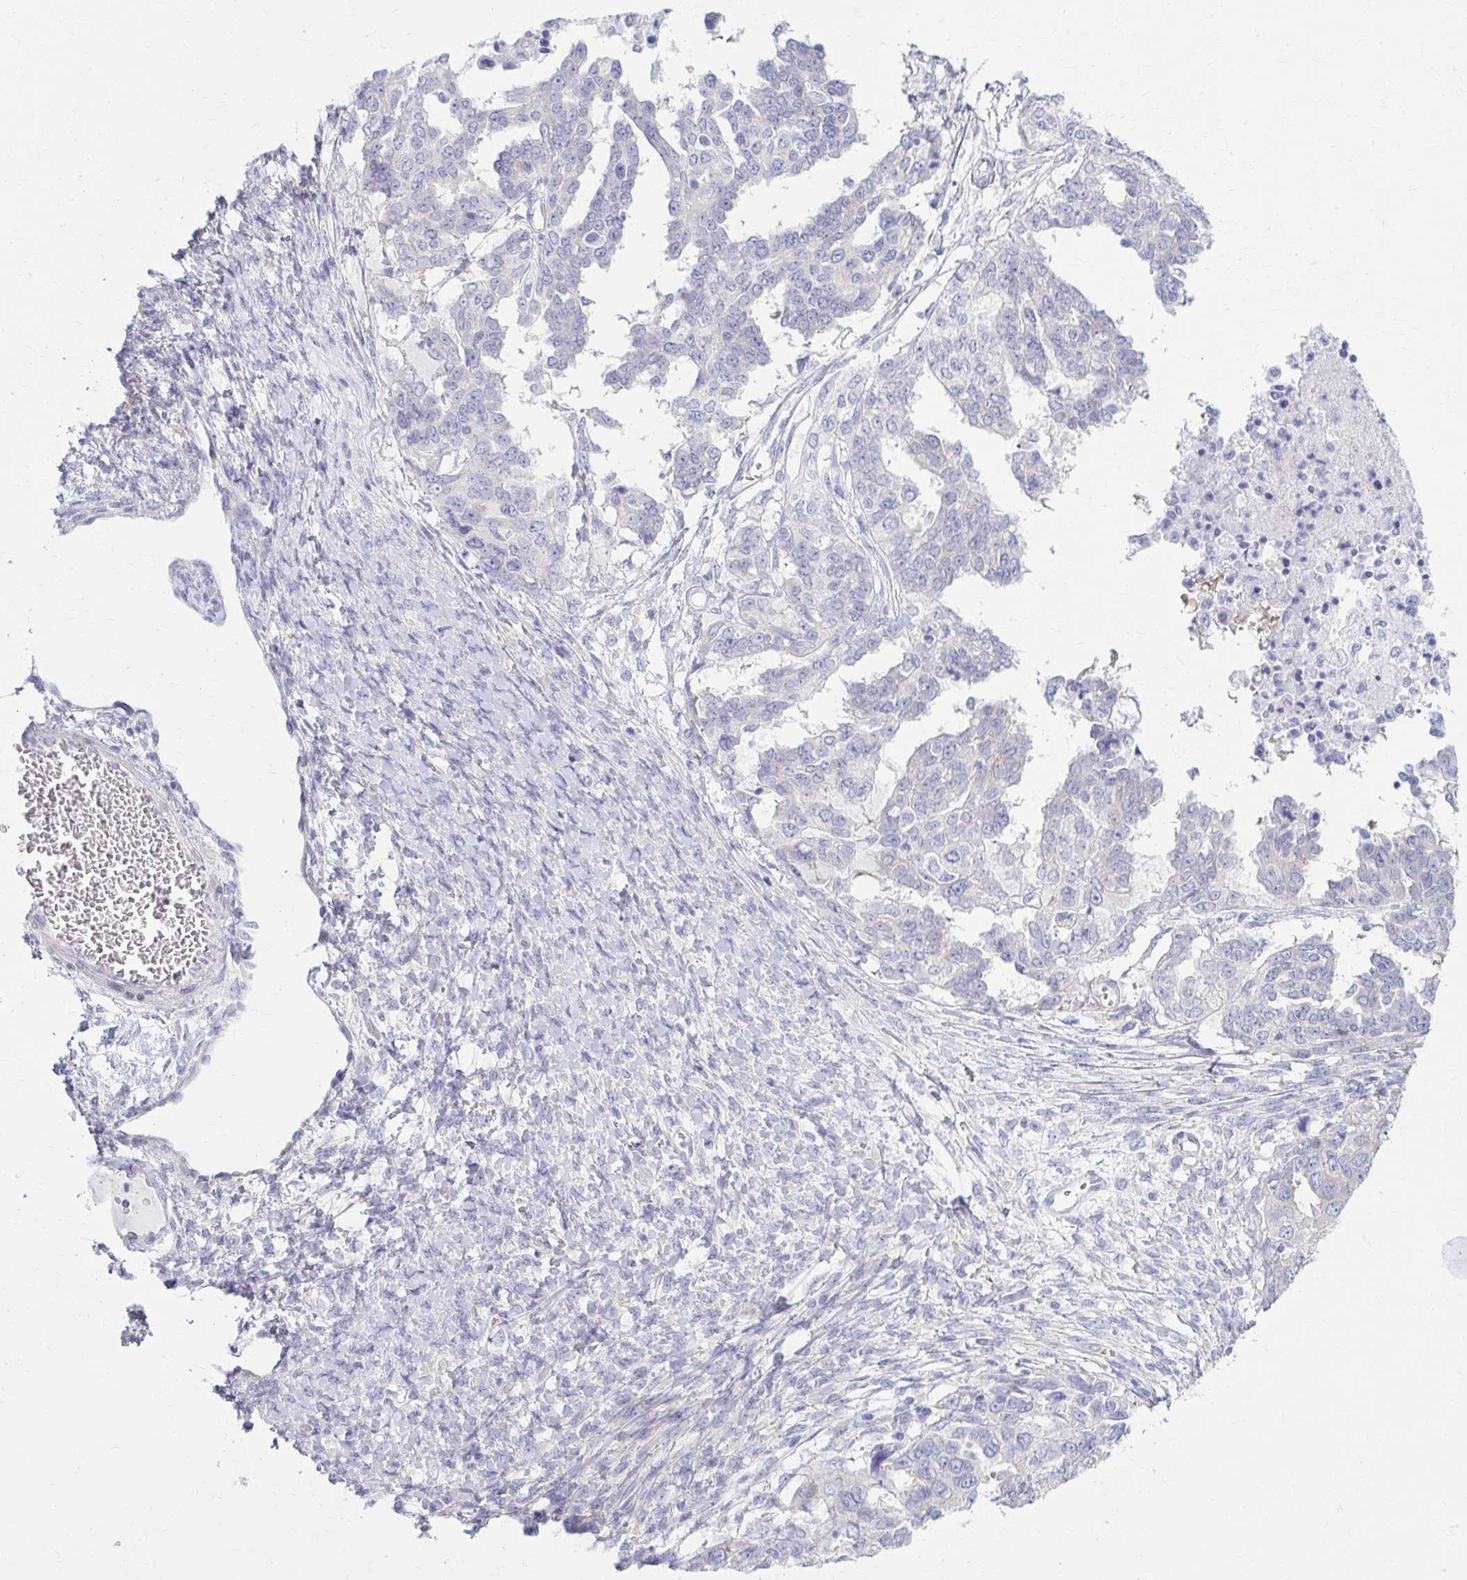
{"staining": {"intensity": "negative", "quantity": "none", "location": "none"}, "tissue": "ovarian cancer", "cell_type": "Tumor cells", "image_type": "cancer", "snomed": [{"axis": "morphology", "description": "Cystadenocarcinoma, serous, NOS"}, {"axis": "topography", "description": "Ovary"}], "caption": "DAB (3,3'-diaminobenzidine) immunohistochemical staining of human ovarian cancer shows no significant expression in tumor cells.", "gene": "PRKRA", "patient": {"sex": "female", "age": 53}}